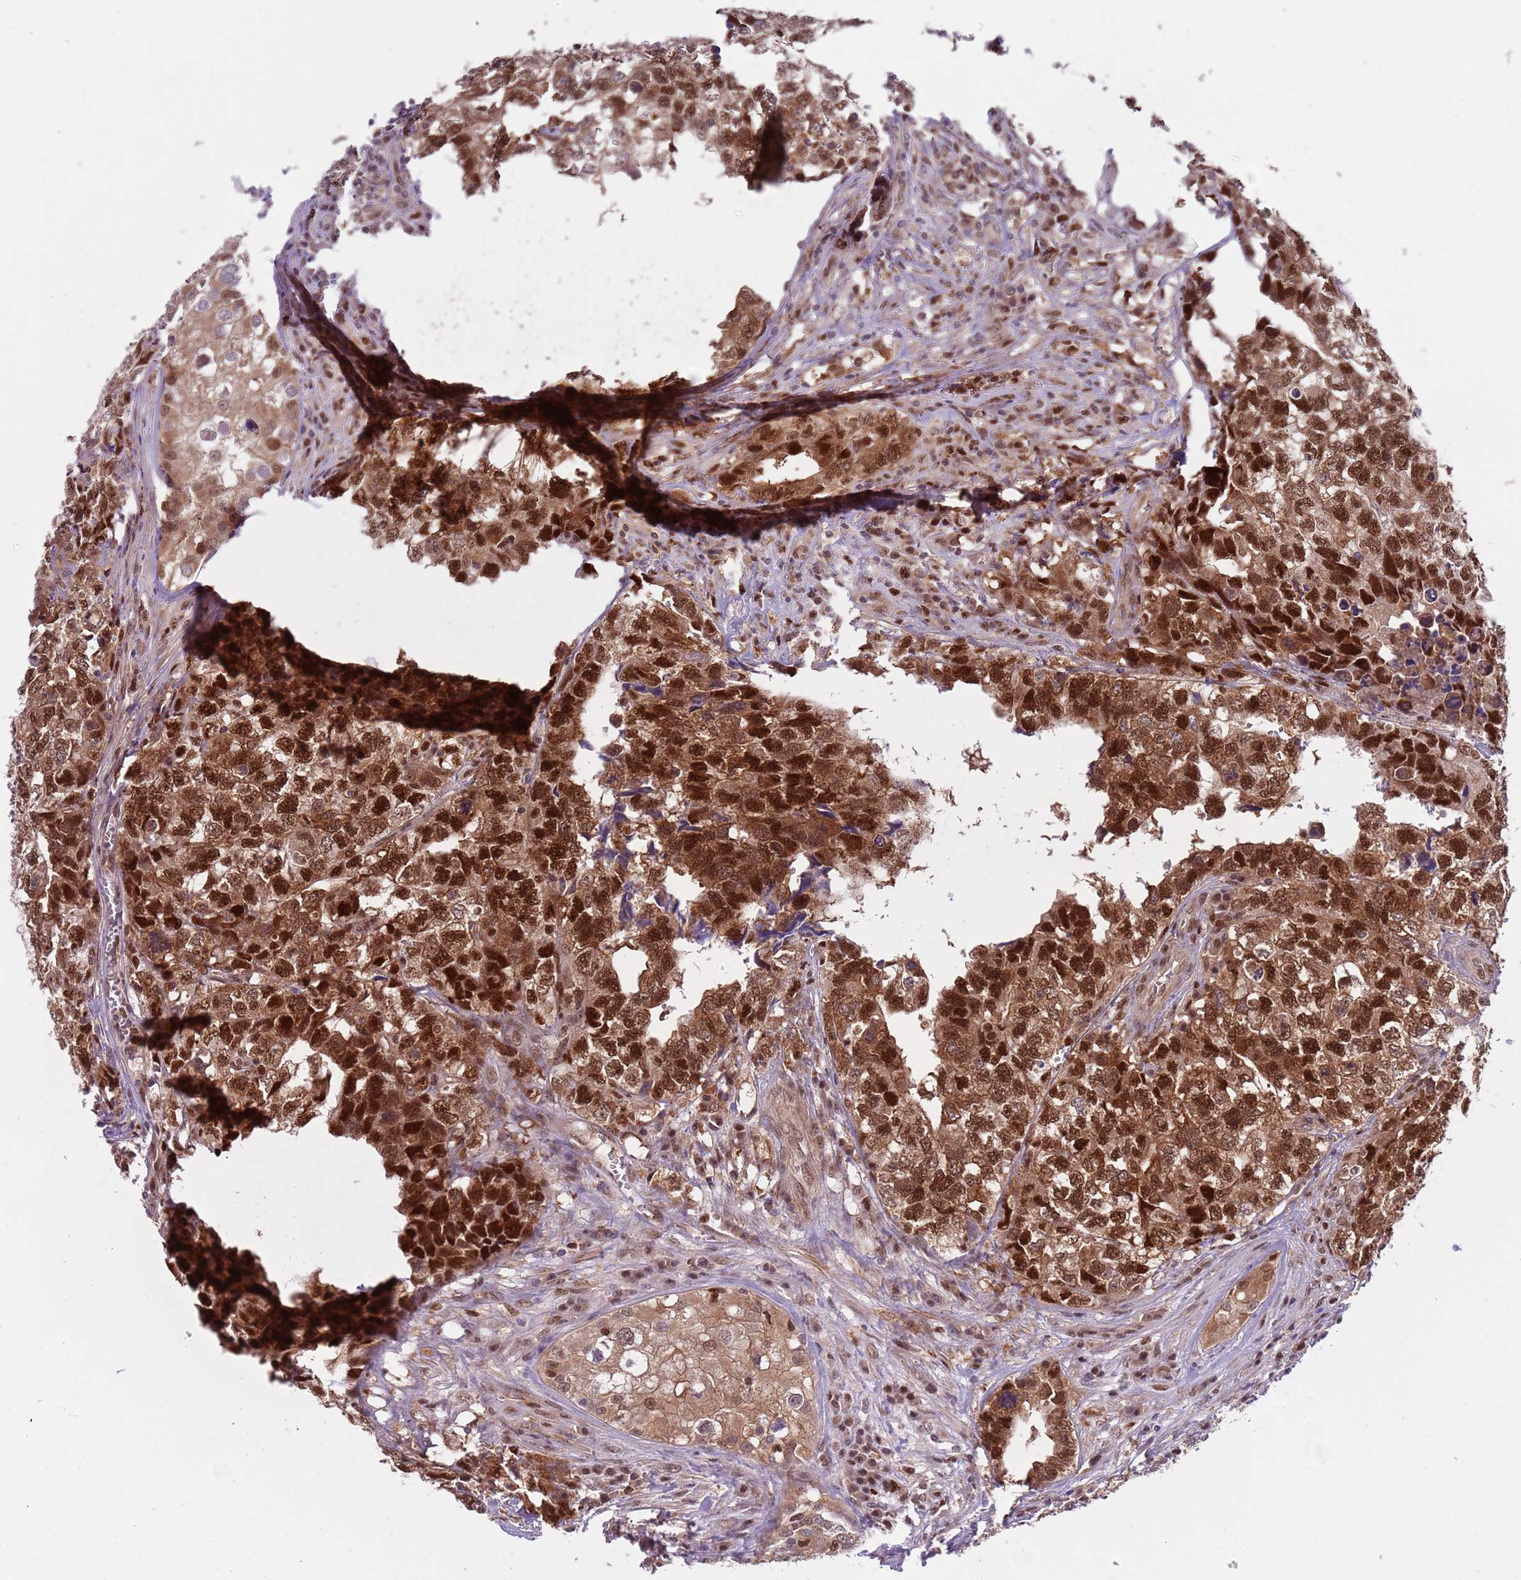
{"staining": {"intensity": "strong", "quantity": ">75%", "location": "cytoplasmic/membranous,nuclear"}, "tissue": "testis cancer", "cell_type": "Tumor cells", "image_type": "cancer", "snomed": [{"axis": "morphology", "description": "Carcinoma, Embryonal, NOS"}, {"axis": "topography", "description": "Testis"}], "caption": "Protein staining of testis embryonal carcinoma tissue displays strong cytoplasmic/membranous and nuclear expression in approximately >75% of tumor cells.", "gene": "RMND5B", "patient": {"sex": "male", "age": 31}}